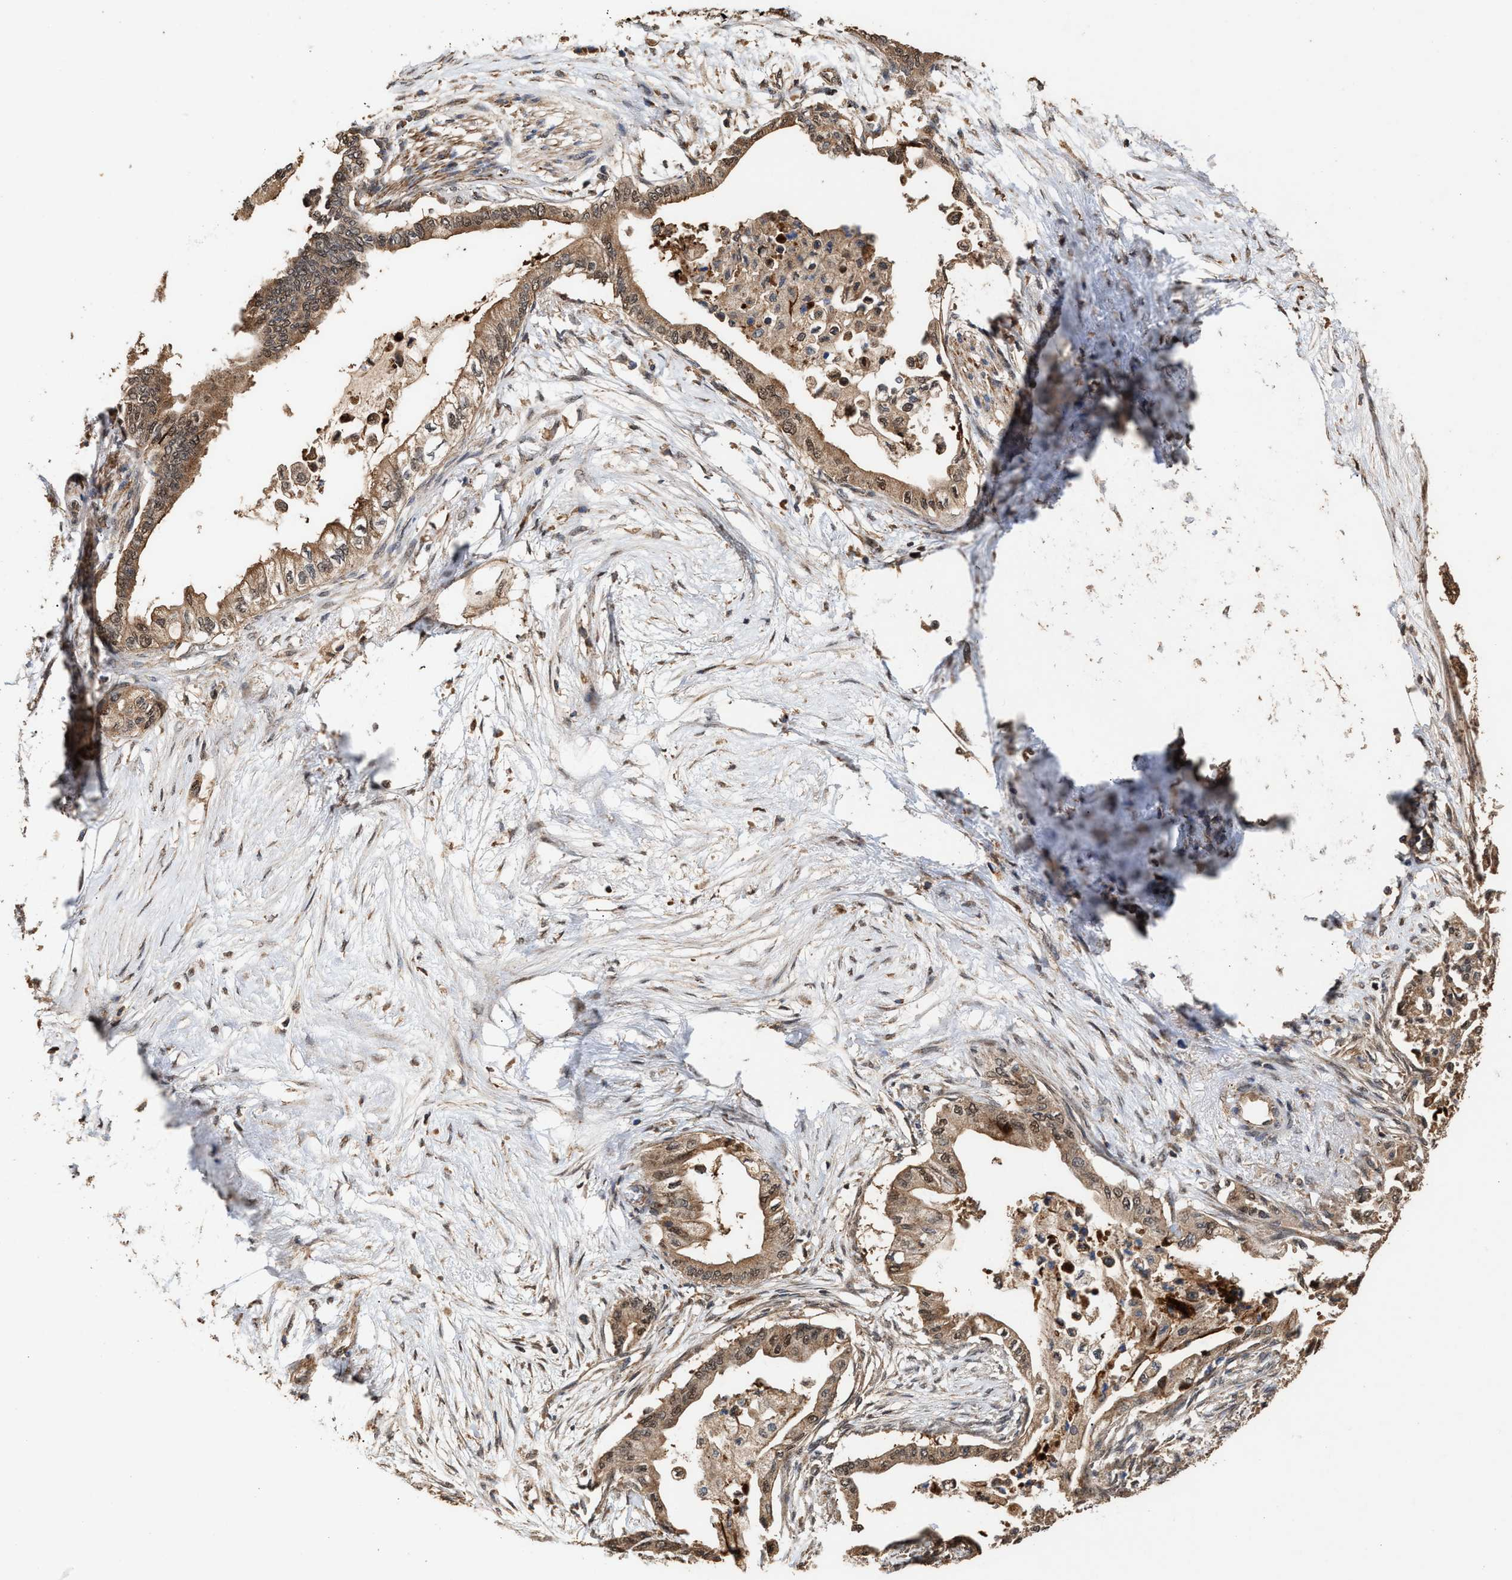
{"staining": {"intensity": "moderate", "quantity": ">75%", "location": "cytoplasmic/membranous,nuclear"}, "tissue": "pancreatic cancer", "cell_type": "Tumor cells", "image_type": "cancer", "snomed": [{"axis": "morphology", "description": "Normal tissue, NOS"}, {"axis": "morphology", "description": "Adenocarcinoma, NOS"}, {"axis": "topography", "description": "Pancreas"}, {"axis": "topography", "description": "Duodenum"}], "caption": "Immunohistochemistry staining of pancreatic cancer (adenocarcinoma), which exhibits medium levels of moderate cytoplasmic/membranous and nuclear expression in about >75% of tumor cells indicating moderate cytoplasmic/membranous and nuclear protein expression. The staining was performed using DAB (3,3'-diaminobenzidine) (brown) for protein detection and nuclei were counterstained in hematoxylin (blue).", "gene": "ZNHIT6", "patient": {"sex": "female", "age": 60}}